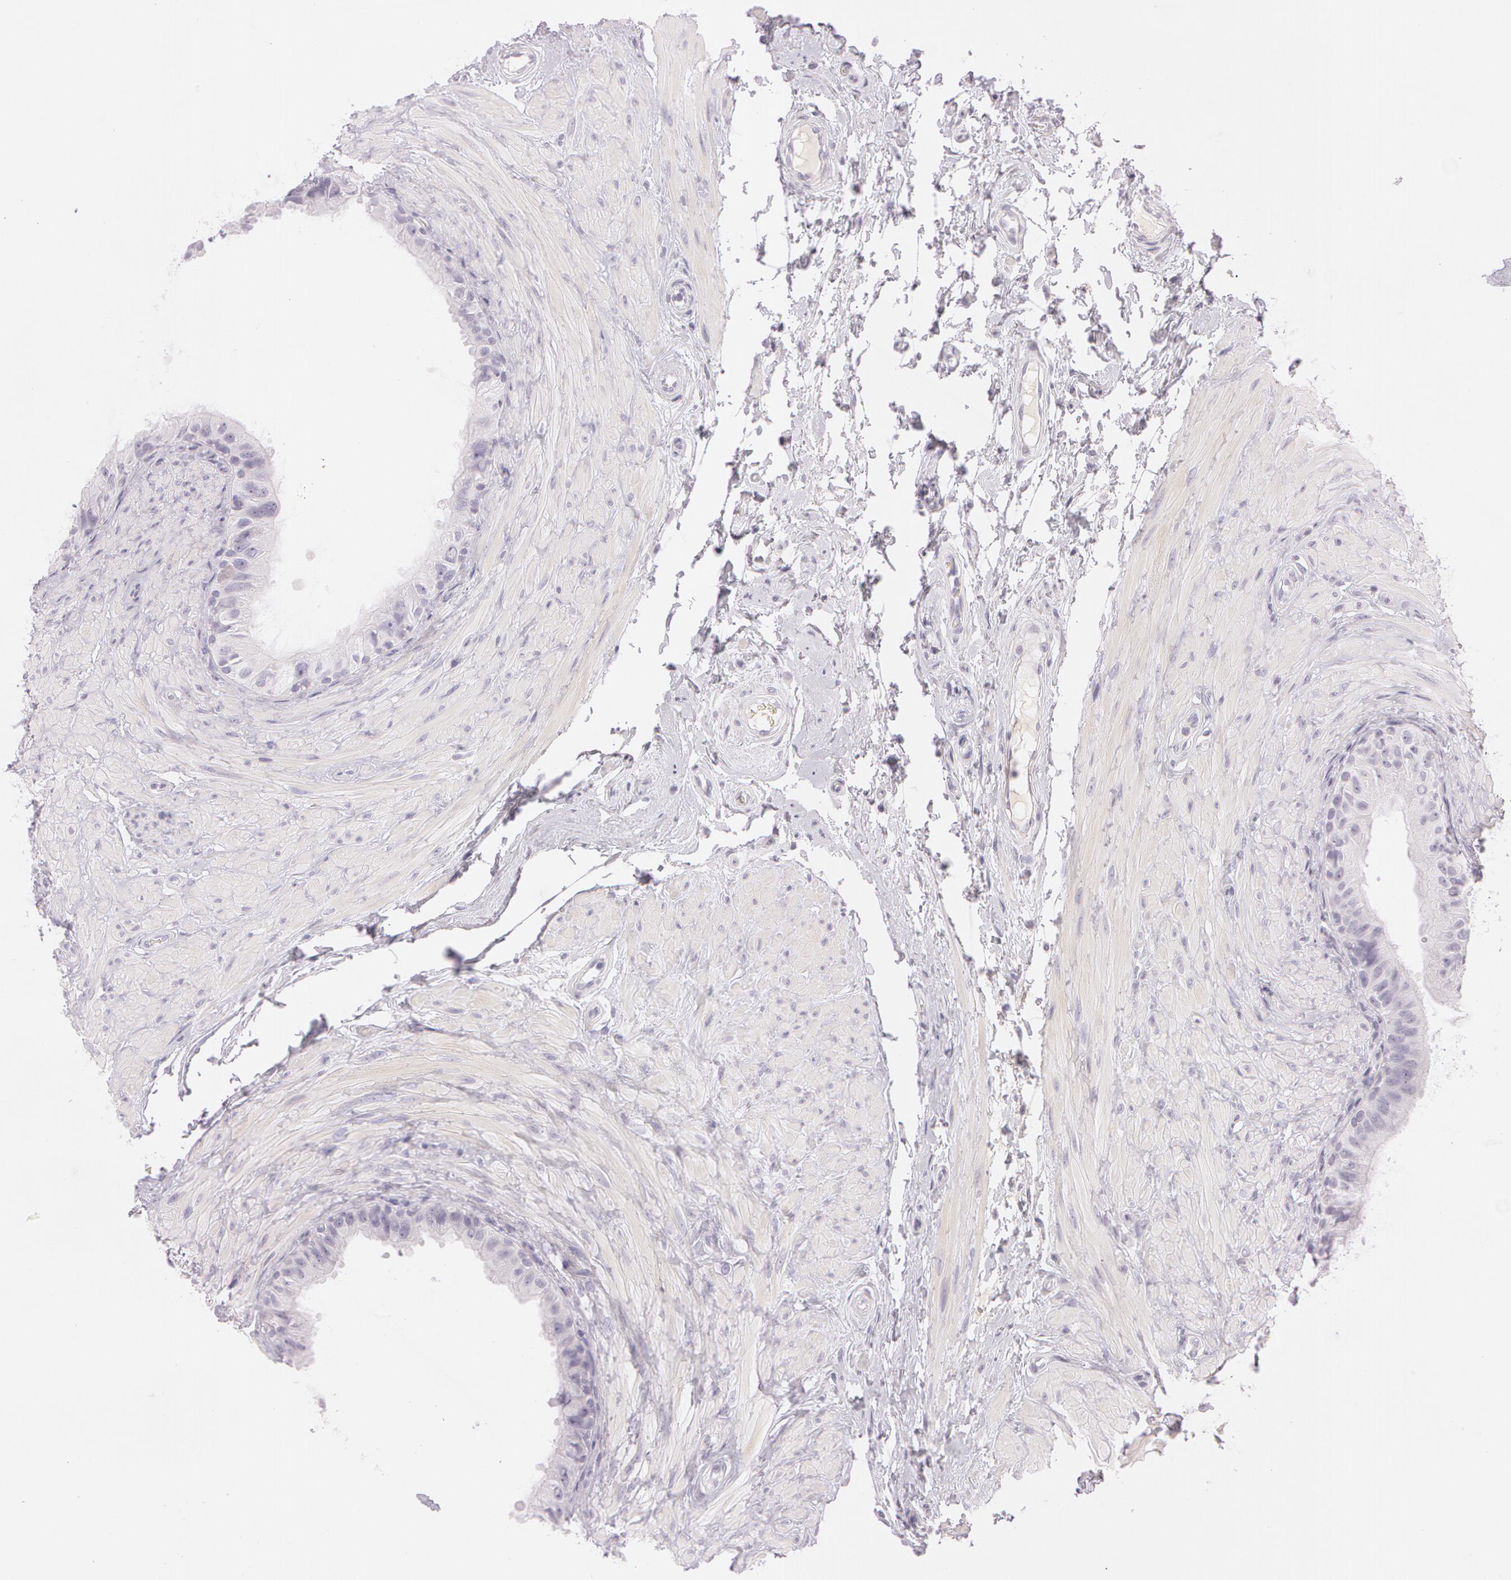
{"staining": {"intensity": "negative", "quantity": "none", "location": "none"}, "tissue": "epididymis", "cell_type": "Glandular cells", "image_type": "normal", "snomed": [{"axis": "morphology", "description": "Normal tissue, NOS"}, {"axis": "topography", "description": "Epididymis"}], "caption": "This is an immunohistochemistry histopathology image of benign epididymis. There is no expression in glandular cells.", "gene": "OTC", "patient": {"sex": "male", "age": 68}}